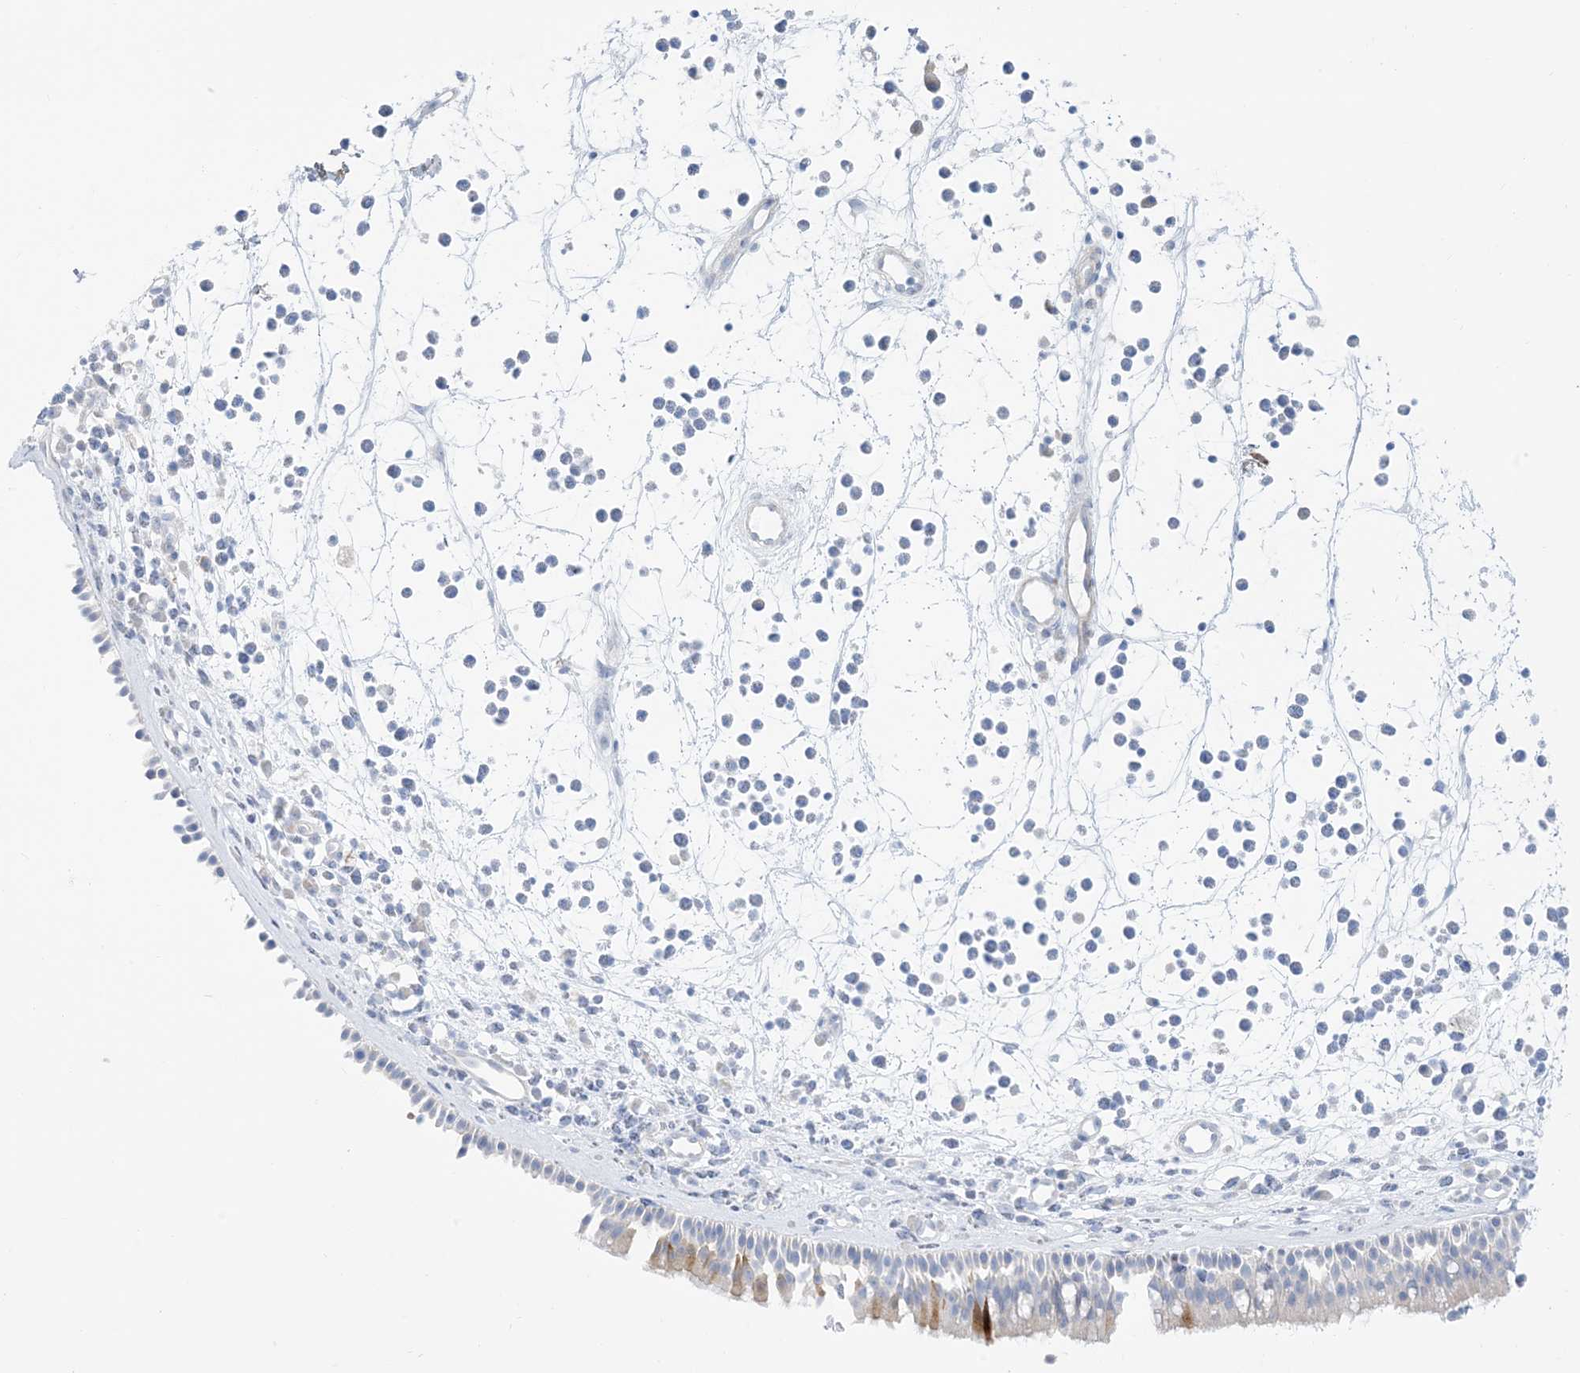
{"staining": {"intensity": "strong", "quantity": "25%-75%", "location": "cytoplasmic/membranous"}, "tissue": "nasopharynx", "cell_type": "Respiratory epithelial cells", "image_type": "normal", "snomed": [{"axis": "morphology", "description": "Normal tissue, NOS"}, {"axis": "morphology", "description": "Inflammation, NOS"}, {"axis": "morphology", "description": "Malignant melanoma, Metastatic site"}, {"axis": "topography", "description": "Nasopharynx"}], "caption": "Immunohistochemistry staining of unremarkable nasopharynx, which exhibits high levels of strong cytoplasmic/membranous expression in about 25%-75% of respiratory epithelial cells indicating strong cytoplasmic/membranous protein staining. The staining was performed using DAB (3,3'-diaminobenzidine) (brown) for protein detection and nuclei were counterstained in hematoxylin (blue).", "gene": "MARS2", "patient": {"sex": "male", "age": 70}}